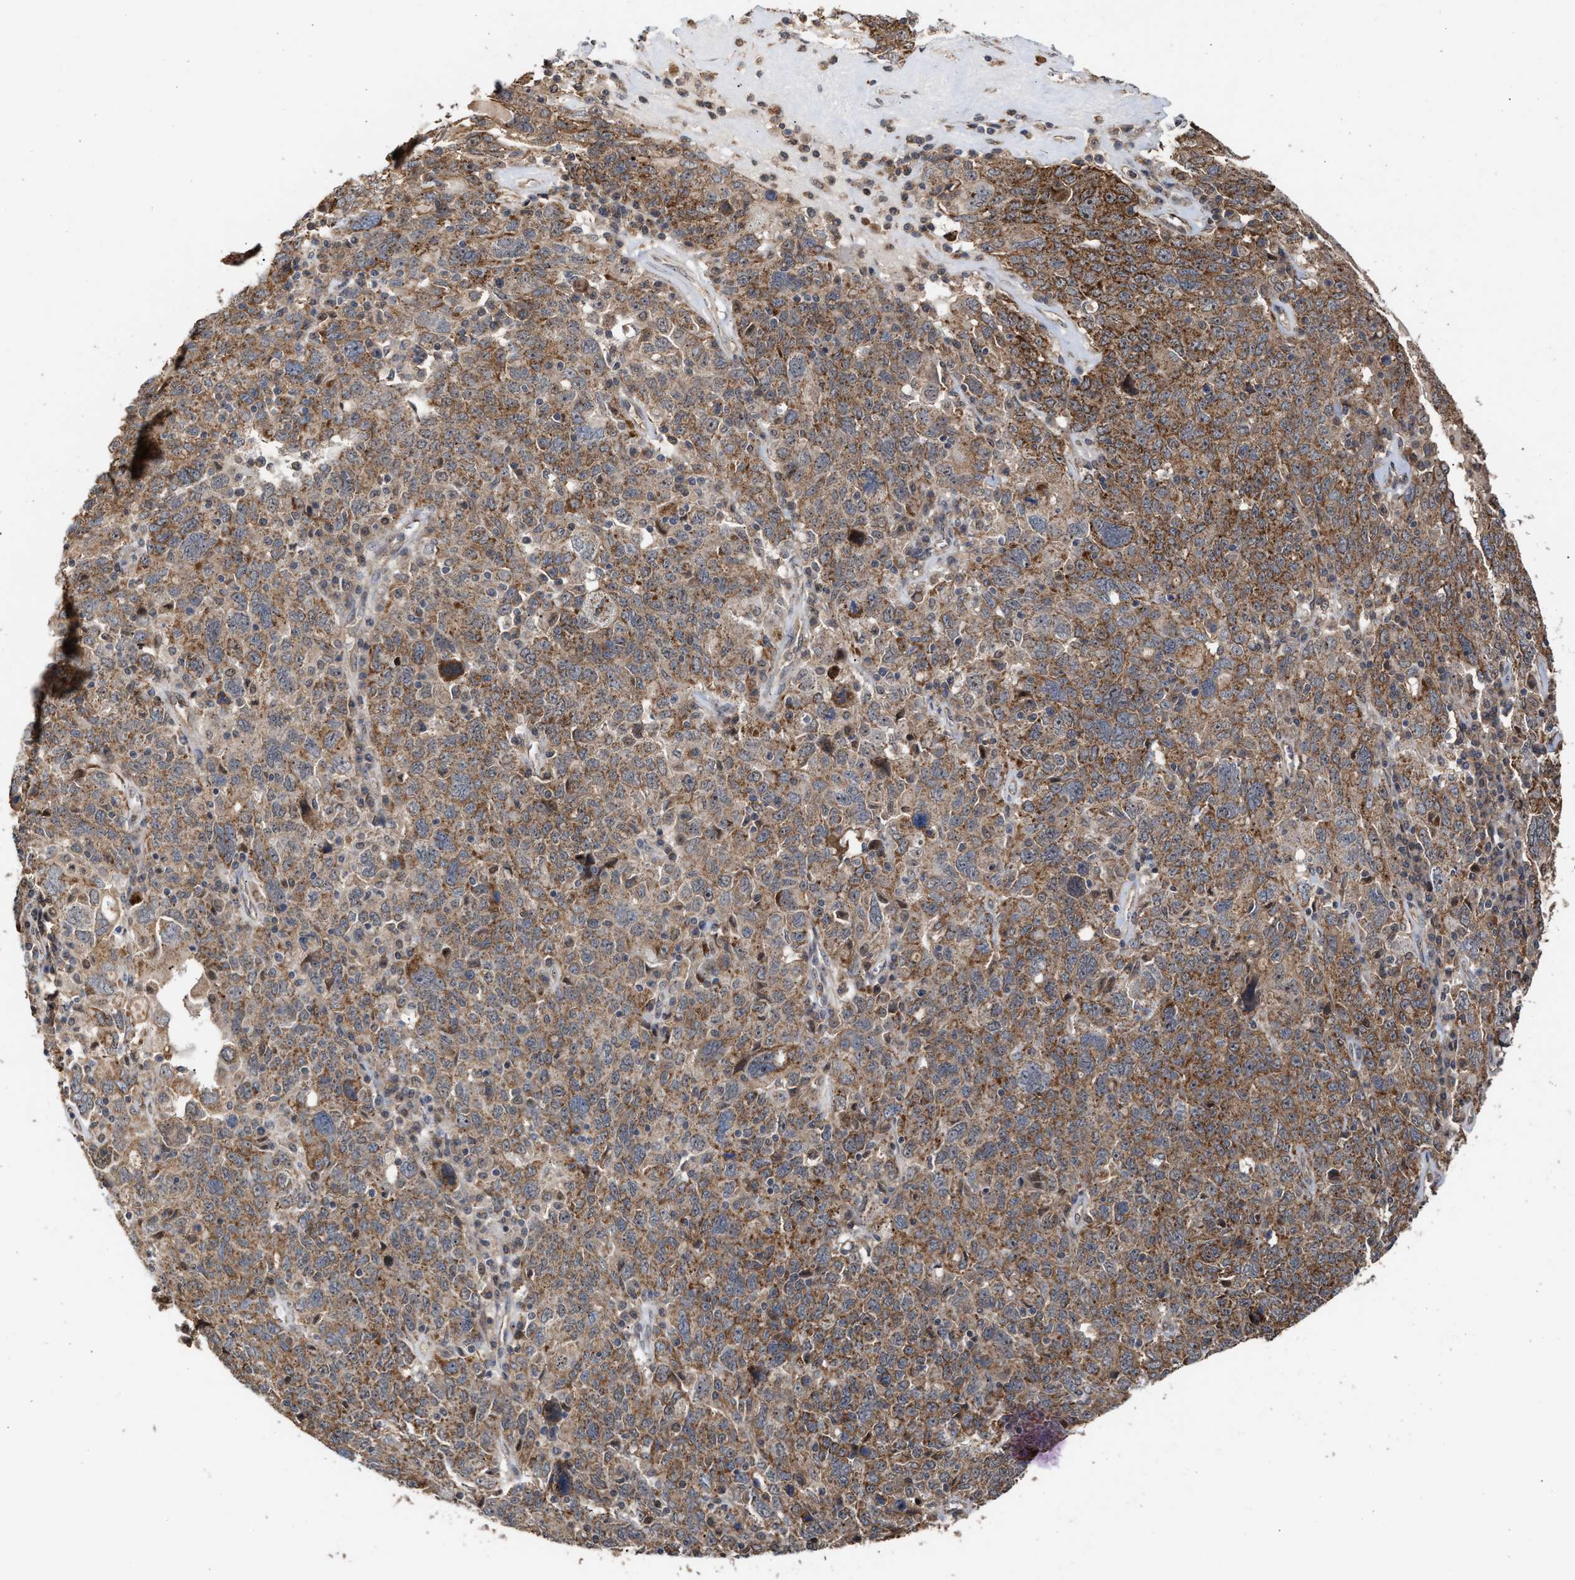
{"staining": {"intensity": "moderate", "quantity": ">75%", "location": "cytoplasmic/membranous"}, "tissue": "ovarian cancer", "cell_type": "Tumor cells", "image_type": "cancer", "snomed": [{"axis": "morphology", "description": "Carcinoma, endometroid"}, {"axis": "topography", "description": "Ovary"}], "caption": "This is a photomicrograph of IHC staining of ovarian cancer (endometroid carcinoma), which shows moderate positivity in the cytoplasmic/membranous of tumor cells.", "gene": "EXOSC2", "patient": {"sex": "female", "age": 62}}